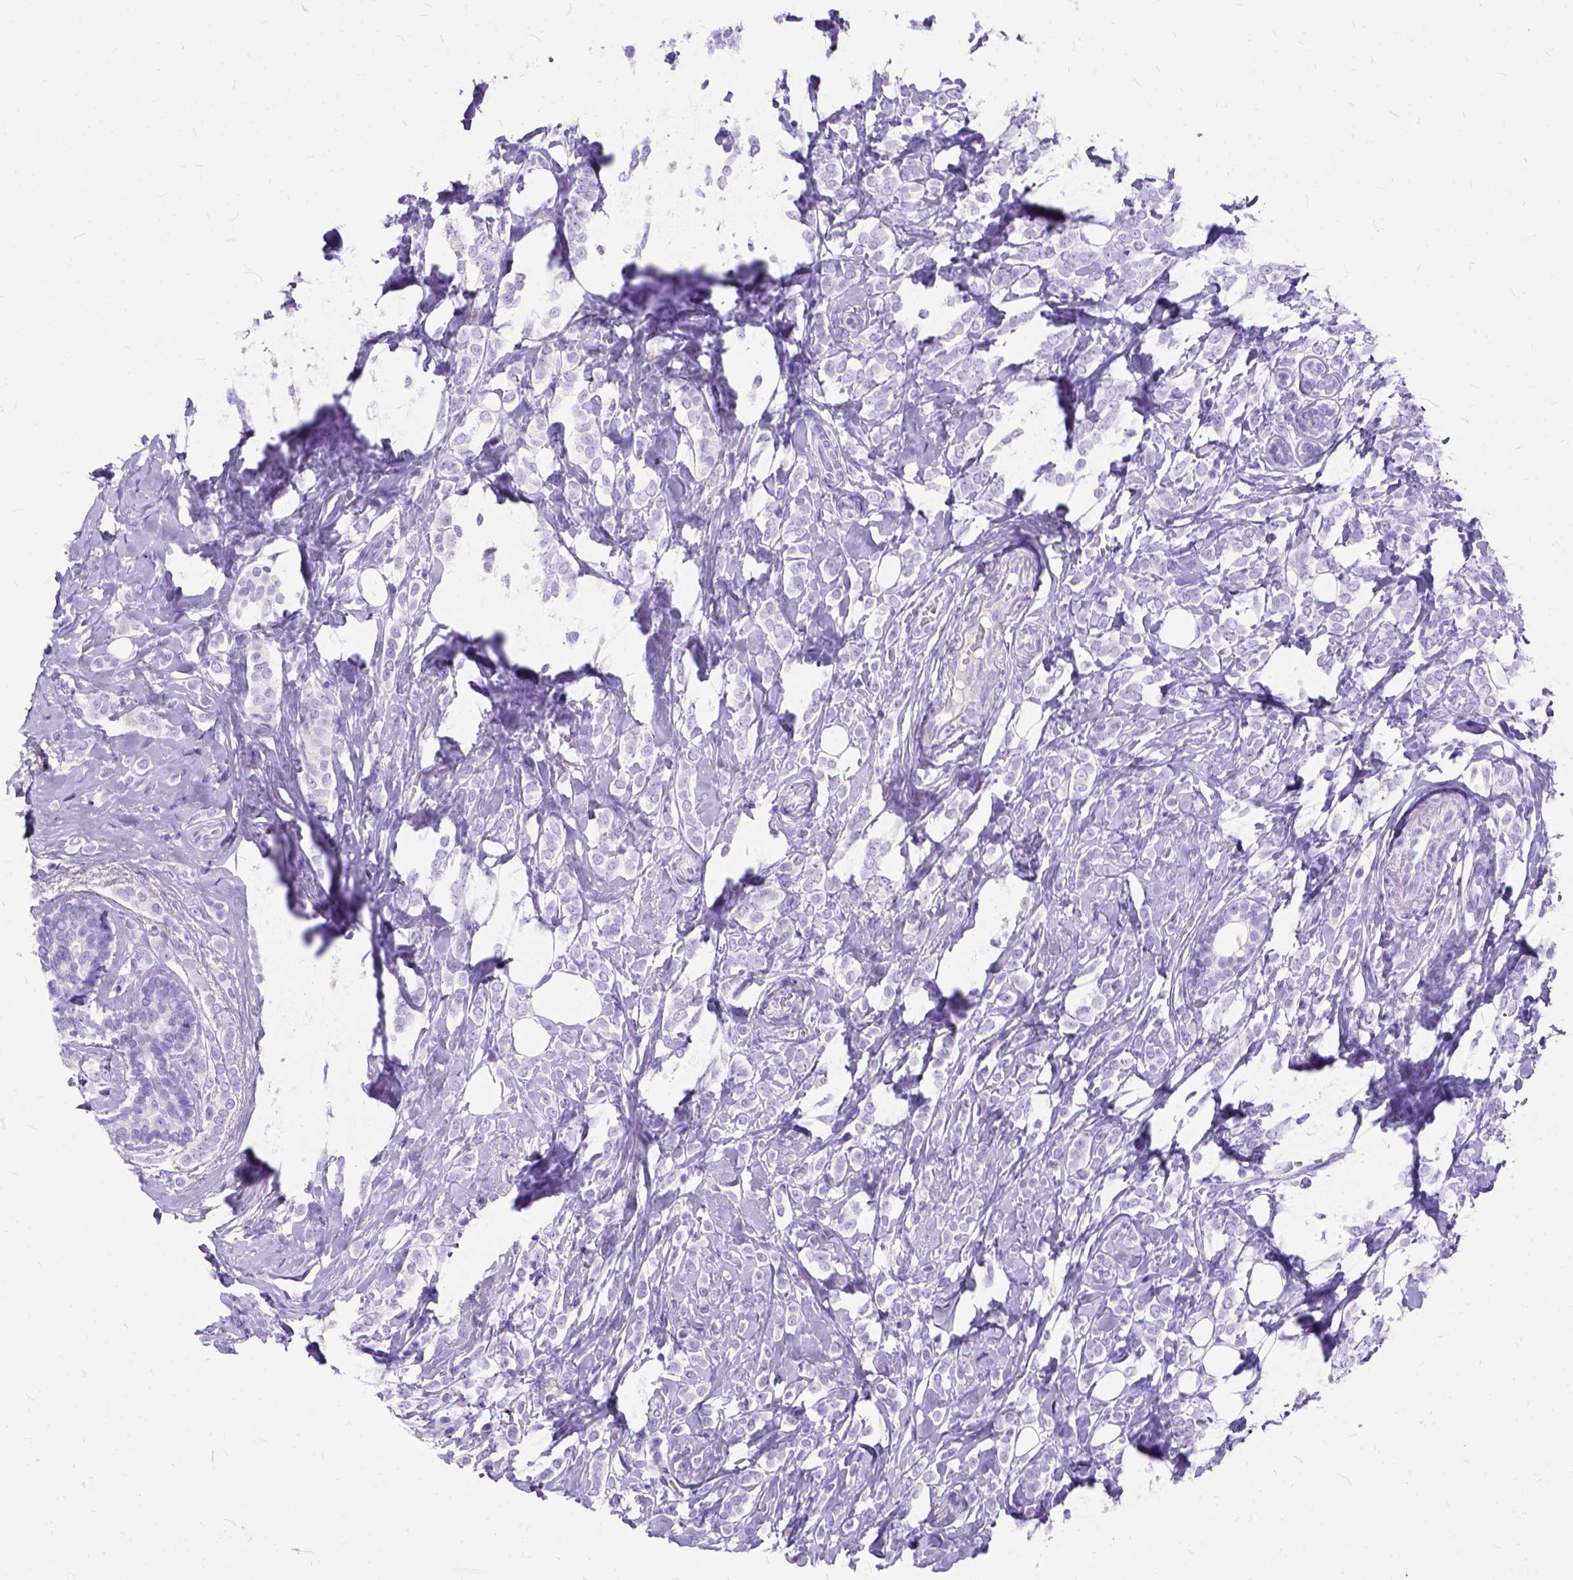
{"staining": {"intensity": "negative", "quantity": "none", "location": "none"}, "tissue": "breast cancer", "cell_type": "Tumor cells", "image_type": "cancer", "snomed": [{"axis": "morphology", "description": "Lobular carcinoma"}, {"axis": "topography", "description": "Breast"}], "caption": "The image displays no significant staining in tumor cells of breast cancer.", "gene": "C1QTNF3", "patient": {"sex": "female", "age": 49}}